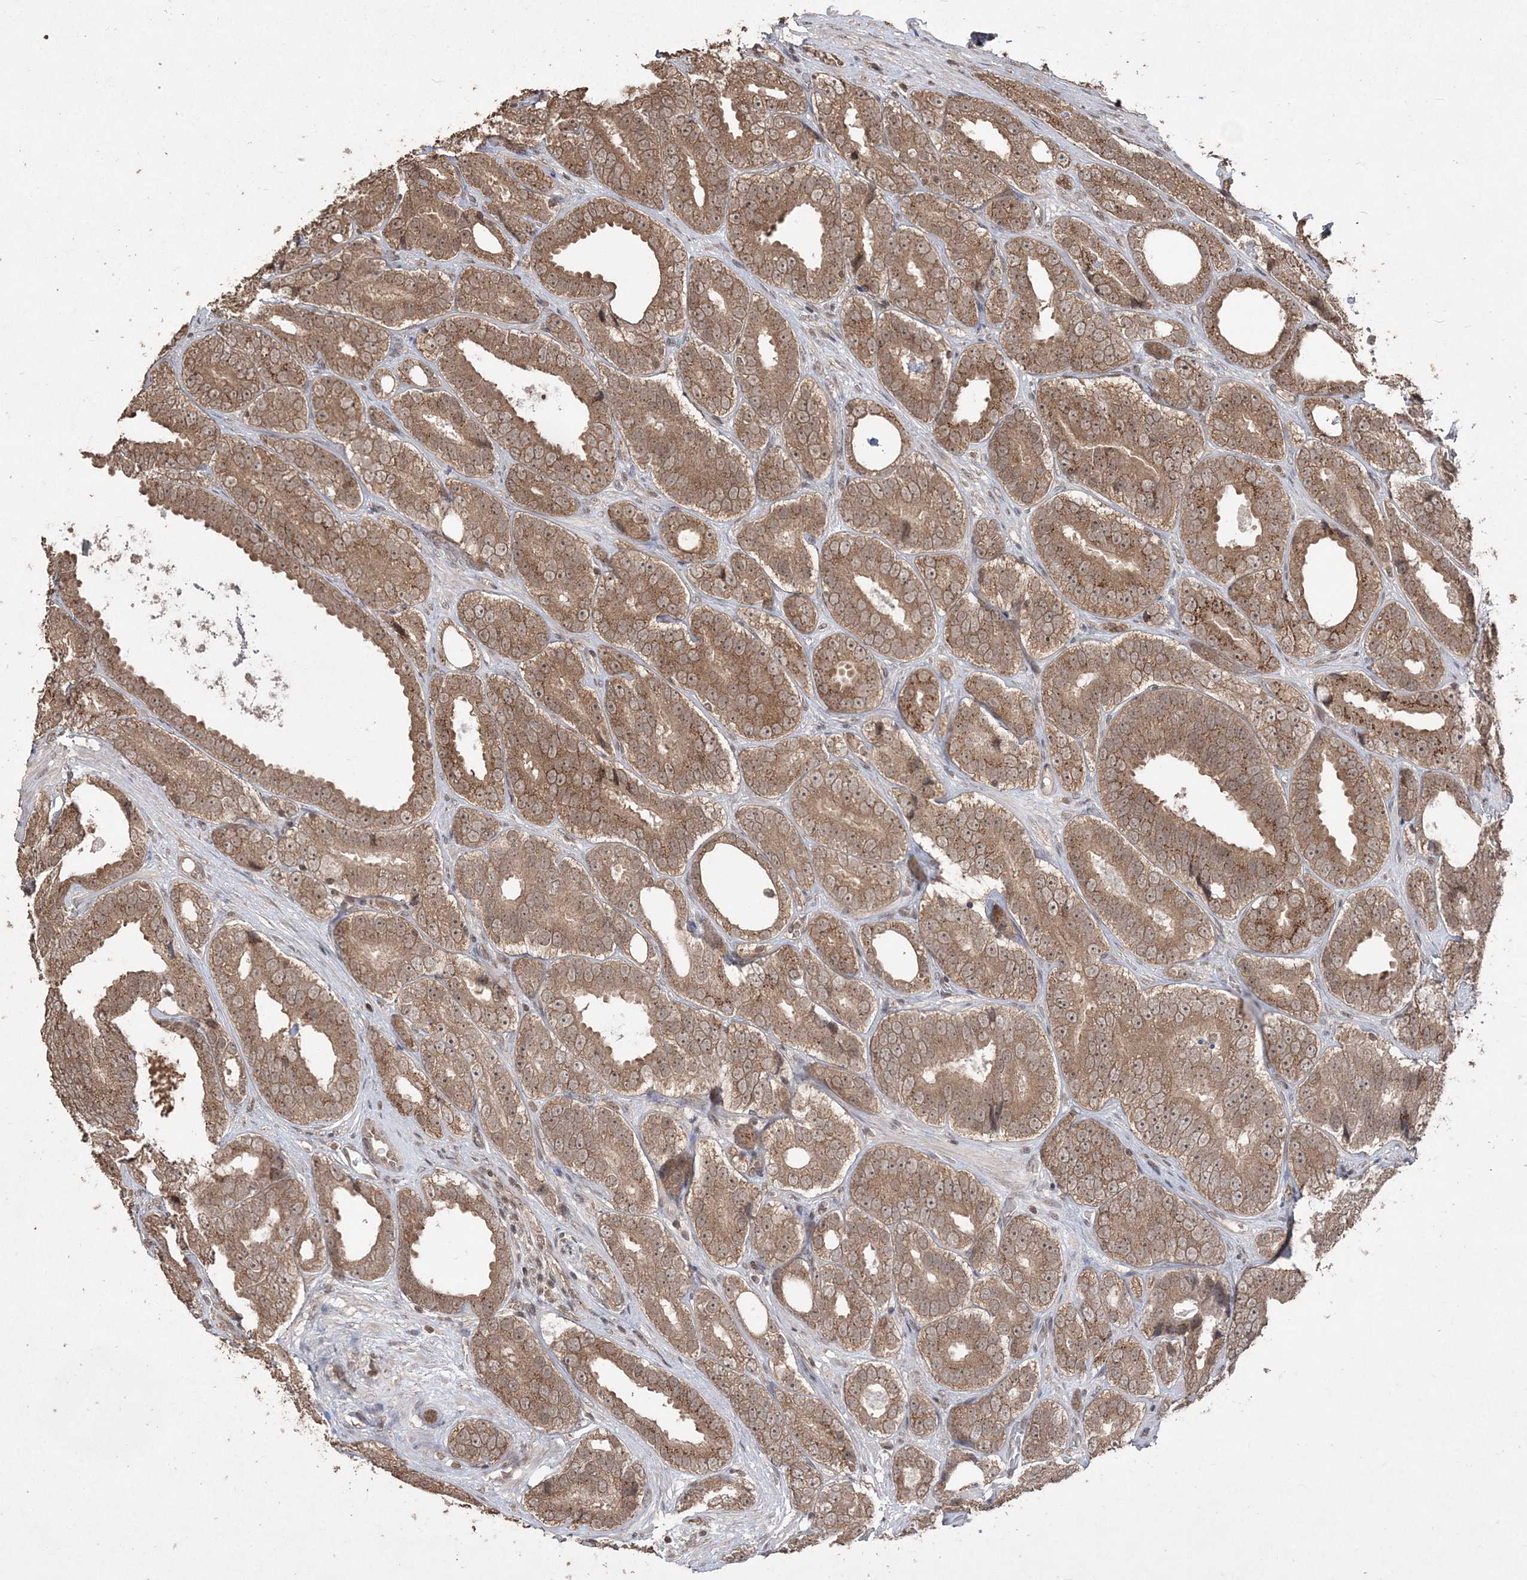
{"staining": {"intensity": "moderate", "quantity": ">75%", "location": "cytoplasmic/membranous,nuclear"}, "tissue": "prostate cancer", "cell_type": "Tumor cells", "image_type": "cancer", "snomed": [{"axis": "morphology", "description": "Adenocarcinoma, High grade"}, {"axis": "topography", "description": "Prostate"}], "caption": "Prostate cancer (high-grade adenocarcinoma) stained for a protein shows moderate cytoplasmic/membranous and nuclear positivity in tumor cells.", "gene": "EHHADH", "patient": {"sex": "male", "age": 56}}